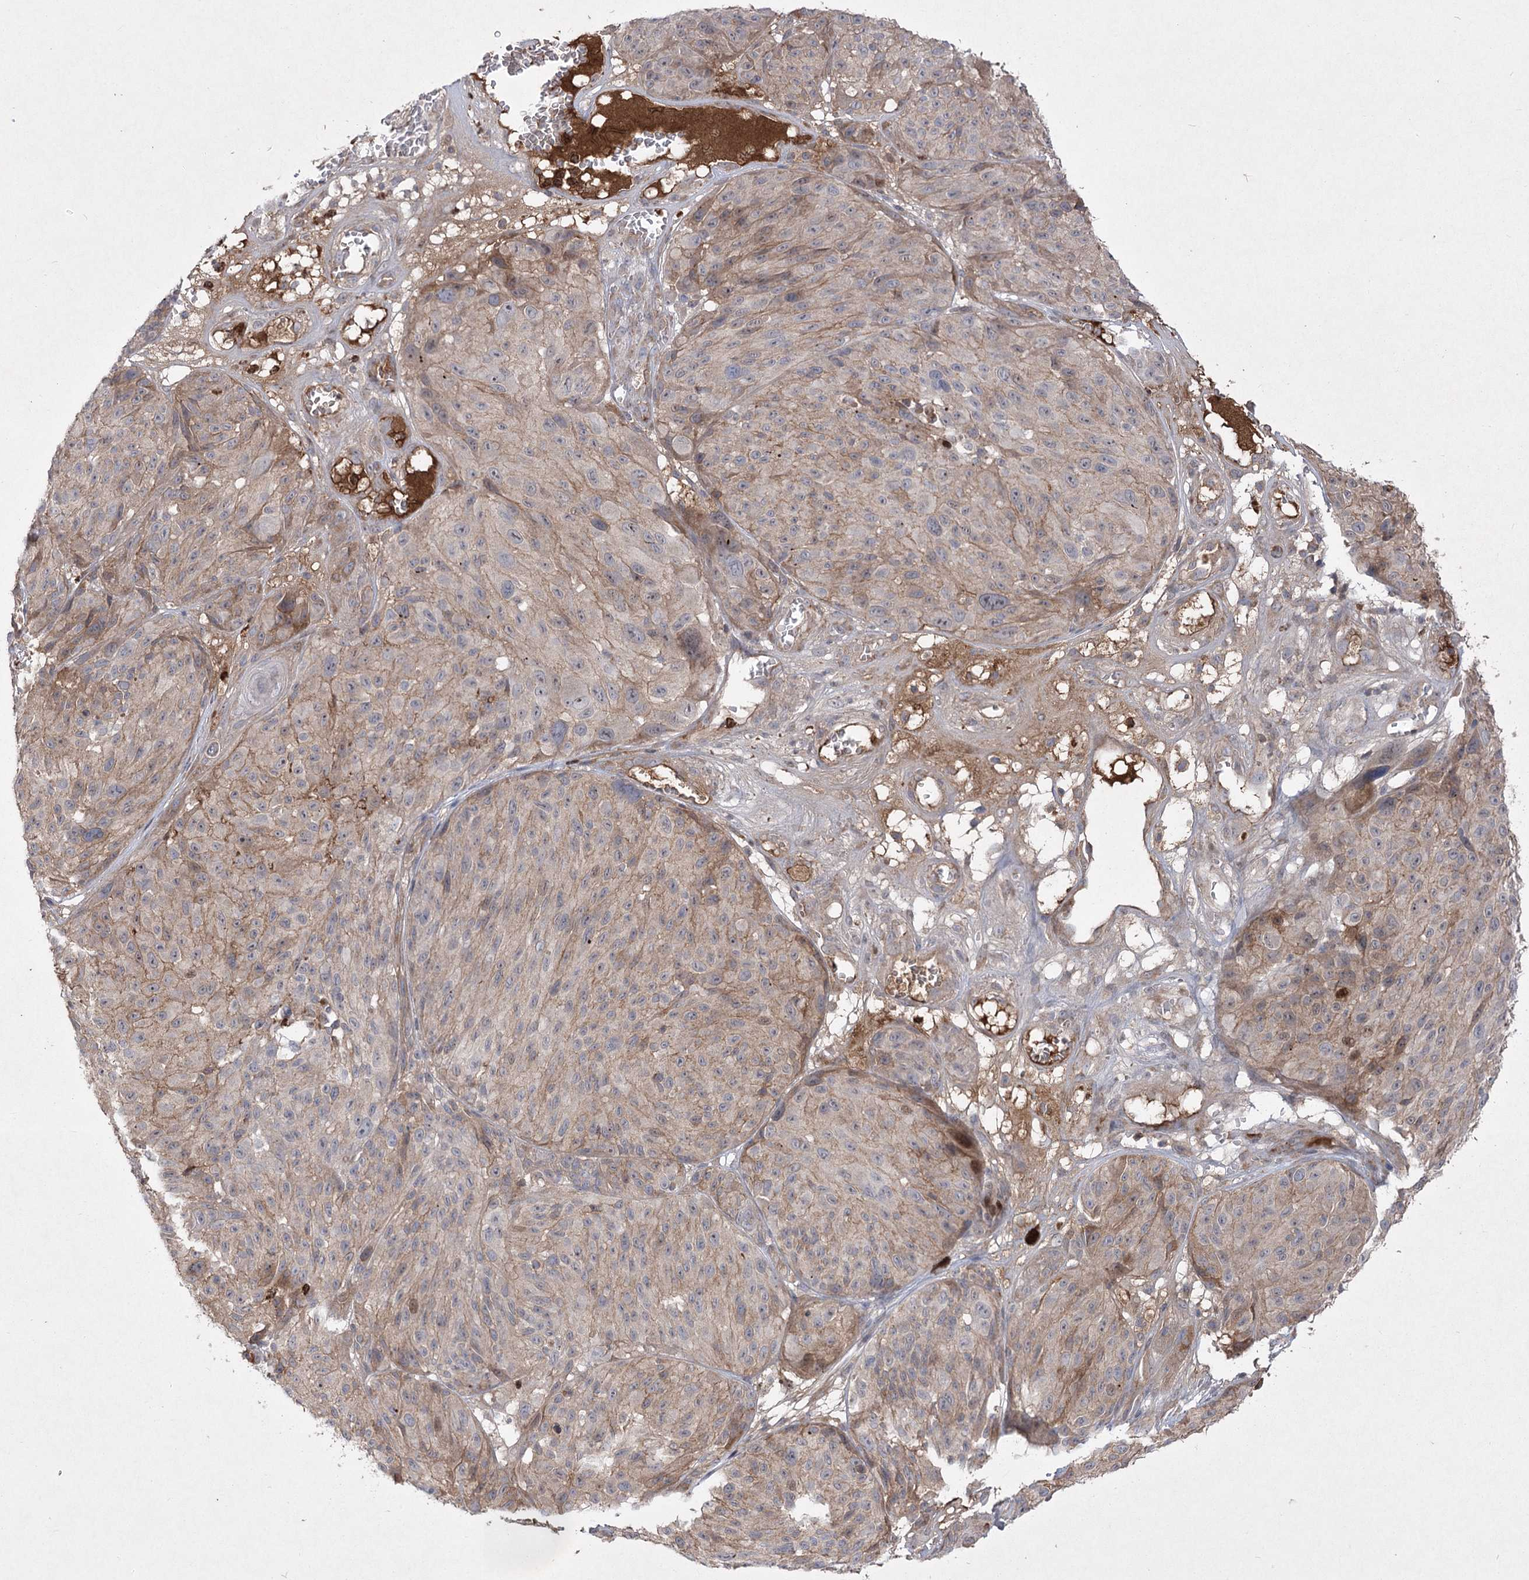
{"staining": {"intensity": "weak", "quantity": "25%-75%", "location": "cytoplasmic/membranous"}, "tissue": "melanoma", "cell_type": "Tumor cells", "image_type": "cancer", "snomed": [{"axis": "morphology", "description": "Malignant melanoma, NOS"}, {"axis": "topography", "description": "Skin"}], "caption": "A brown stain shows weak cytoplasmic/membranous staining of a protein in human melanoma tumor cells.", "gene": "PLEKHA5", "patient": {"sex": "male", "age": 83}}